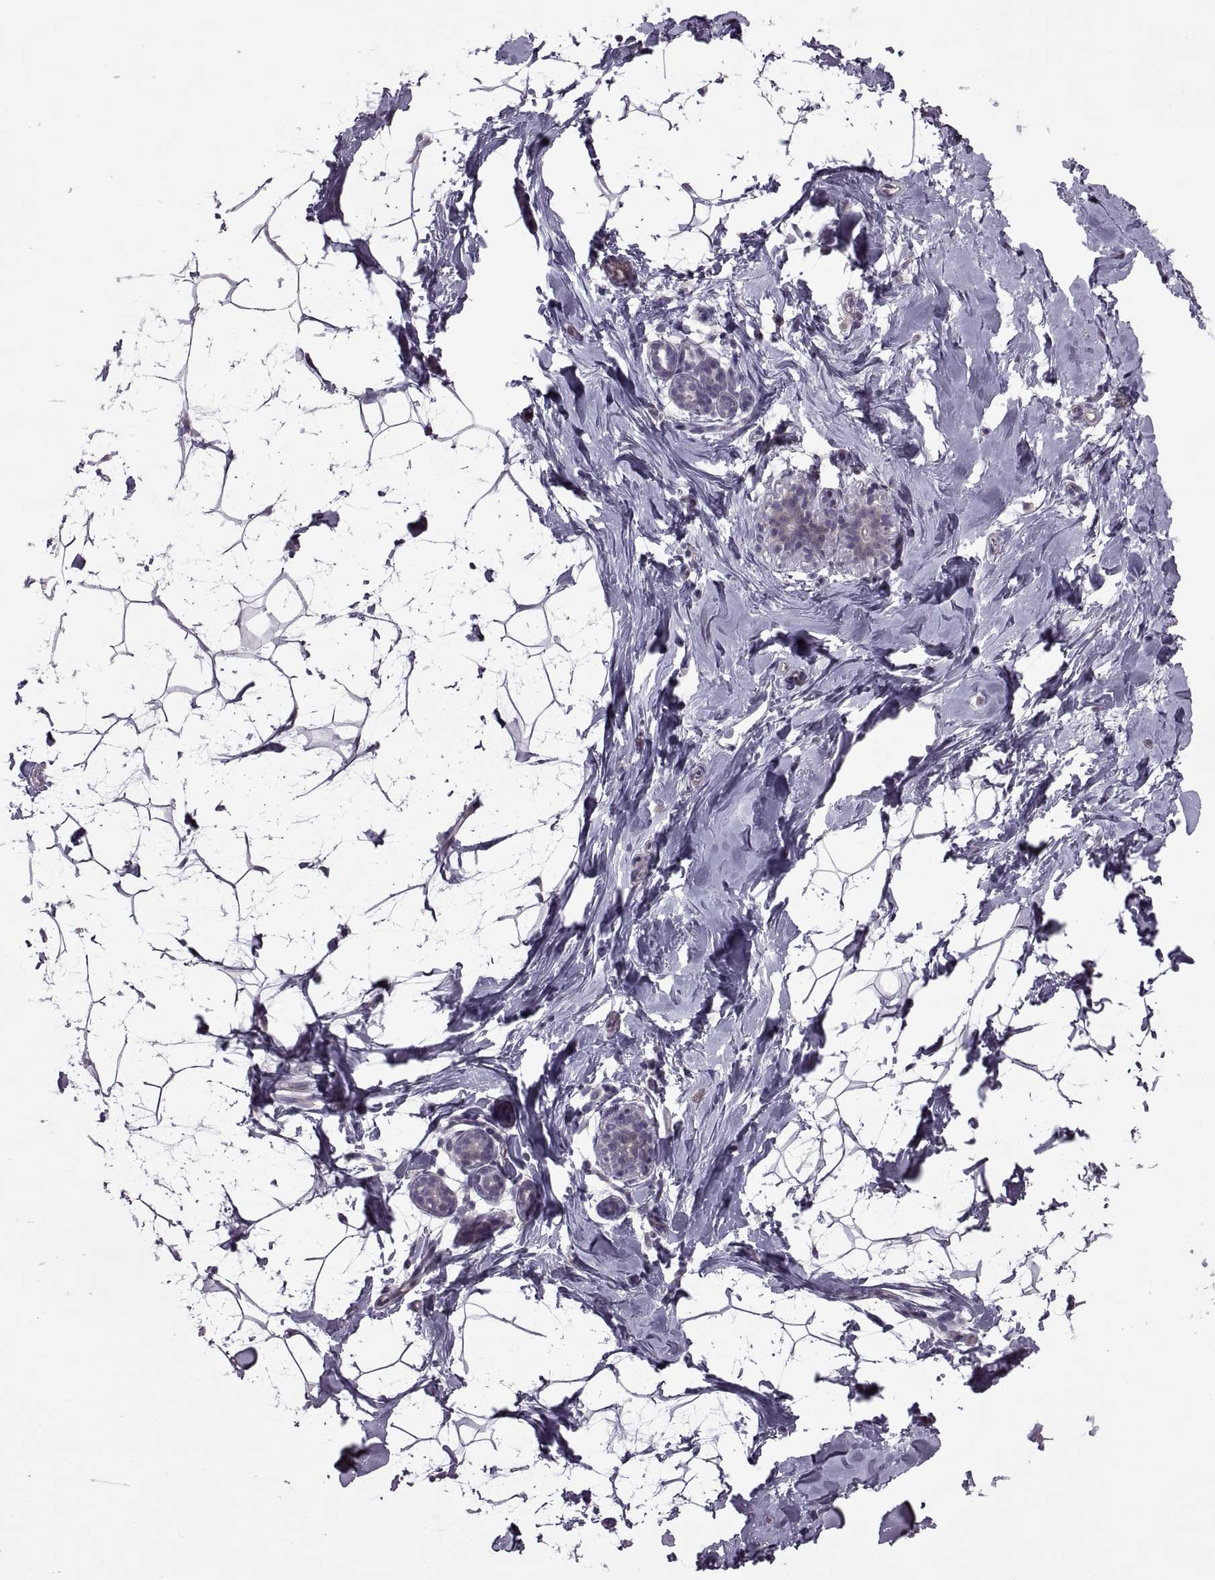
{"staining": {"intensity": "negative", "quantity": "none", "location": "none"}, "tissue": "breast", "cell_type": "Adipocytes", "image_type": "normal", "snomed": [{"axis": "morphology", "description": "Normal tissue, NOS"}, {"axis": "topography", "description": "Breast"}], "caption": "Normal breast was stained to show a protein in brown. There is no significant positivity in adipocytes.", "gene": "ODF3", "patient": {"sex": "female", "age": 32}}